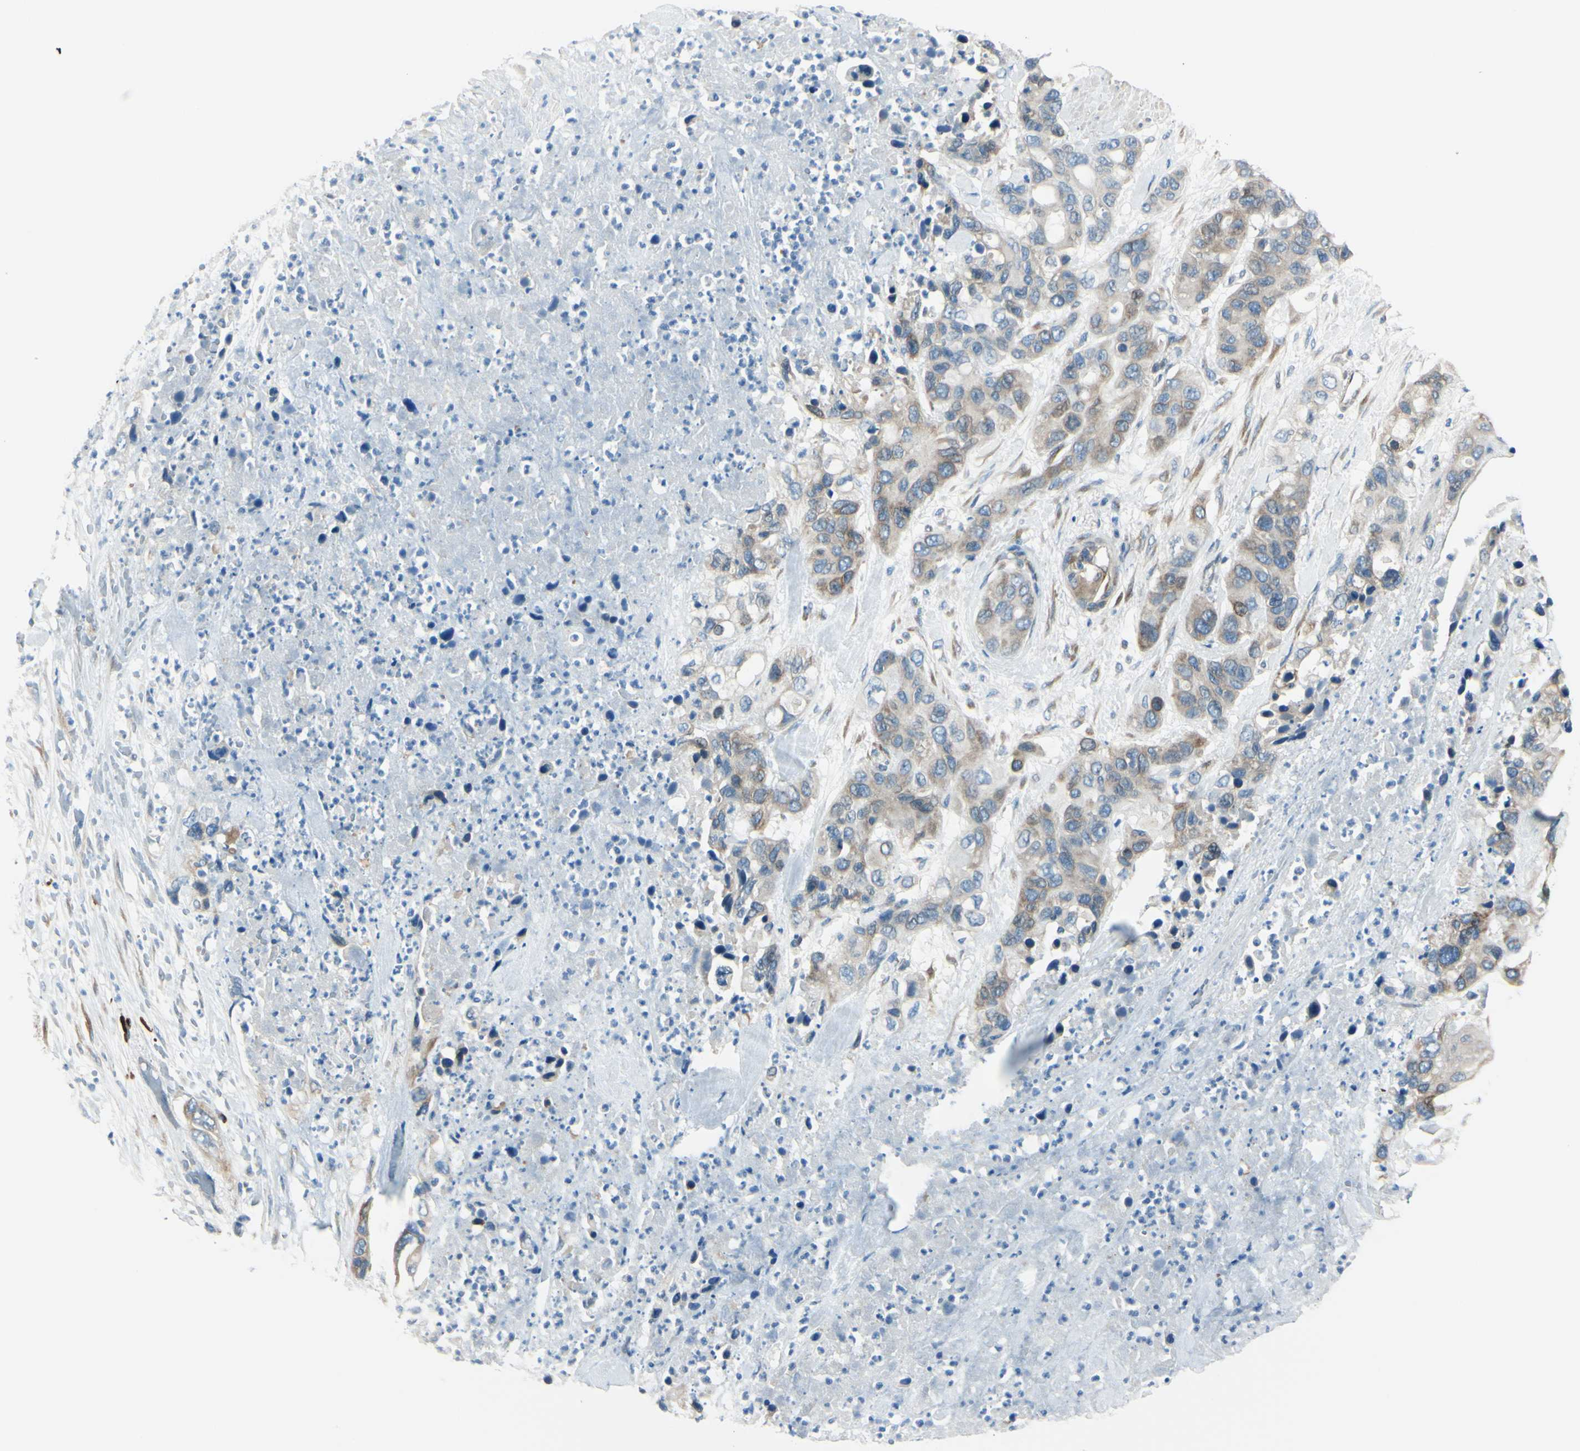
{"staining": {"intensity": "moderate", "quantity": ">75%", "location": "cytoplasmic/membranous"}, "tissue": "pancreatic cancer", "cell_type": "Tumor cells", "image_type": "cancer", "snomed": [{"axis": "morphology", "description": "Adenocarcinoma, NOS"}, {"axis": "topography", "description": "Pancreas"}], "caption": "This is a micrograph of immunohistochemistry staining of pancreatic cancer, which shows moderate expression in the cytoplasmic/membranous of tumor cells.", "gene": "SELENOS", "patient": {"sex": "female", "age": 71}}